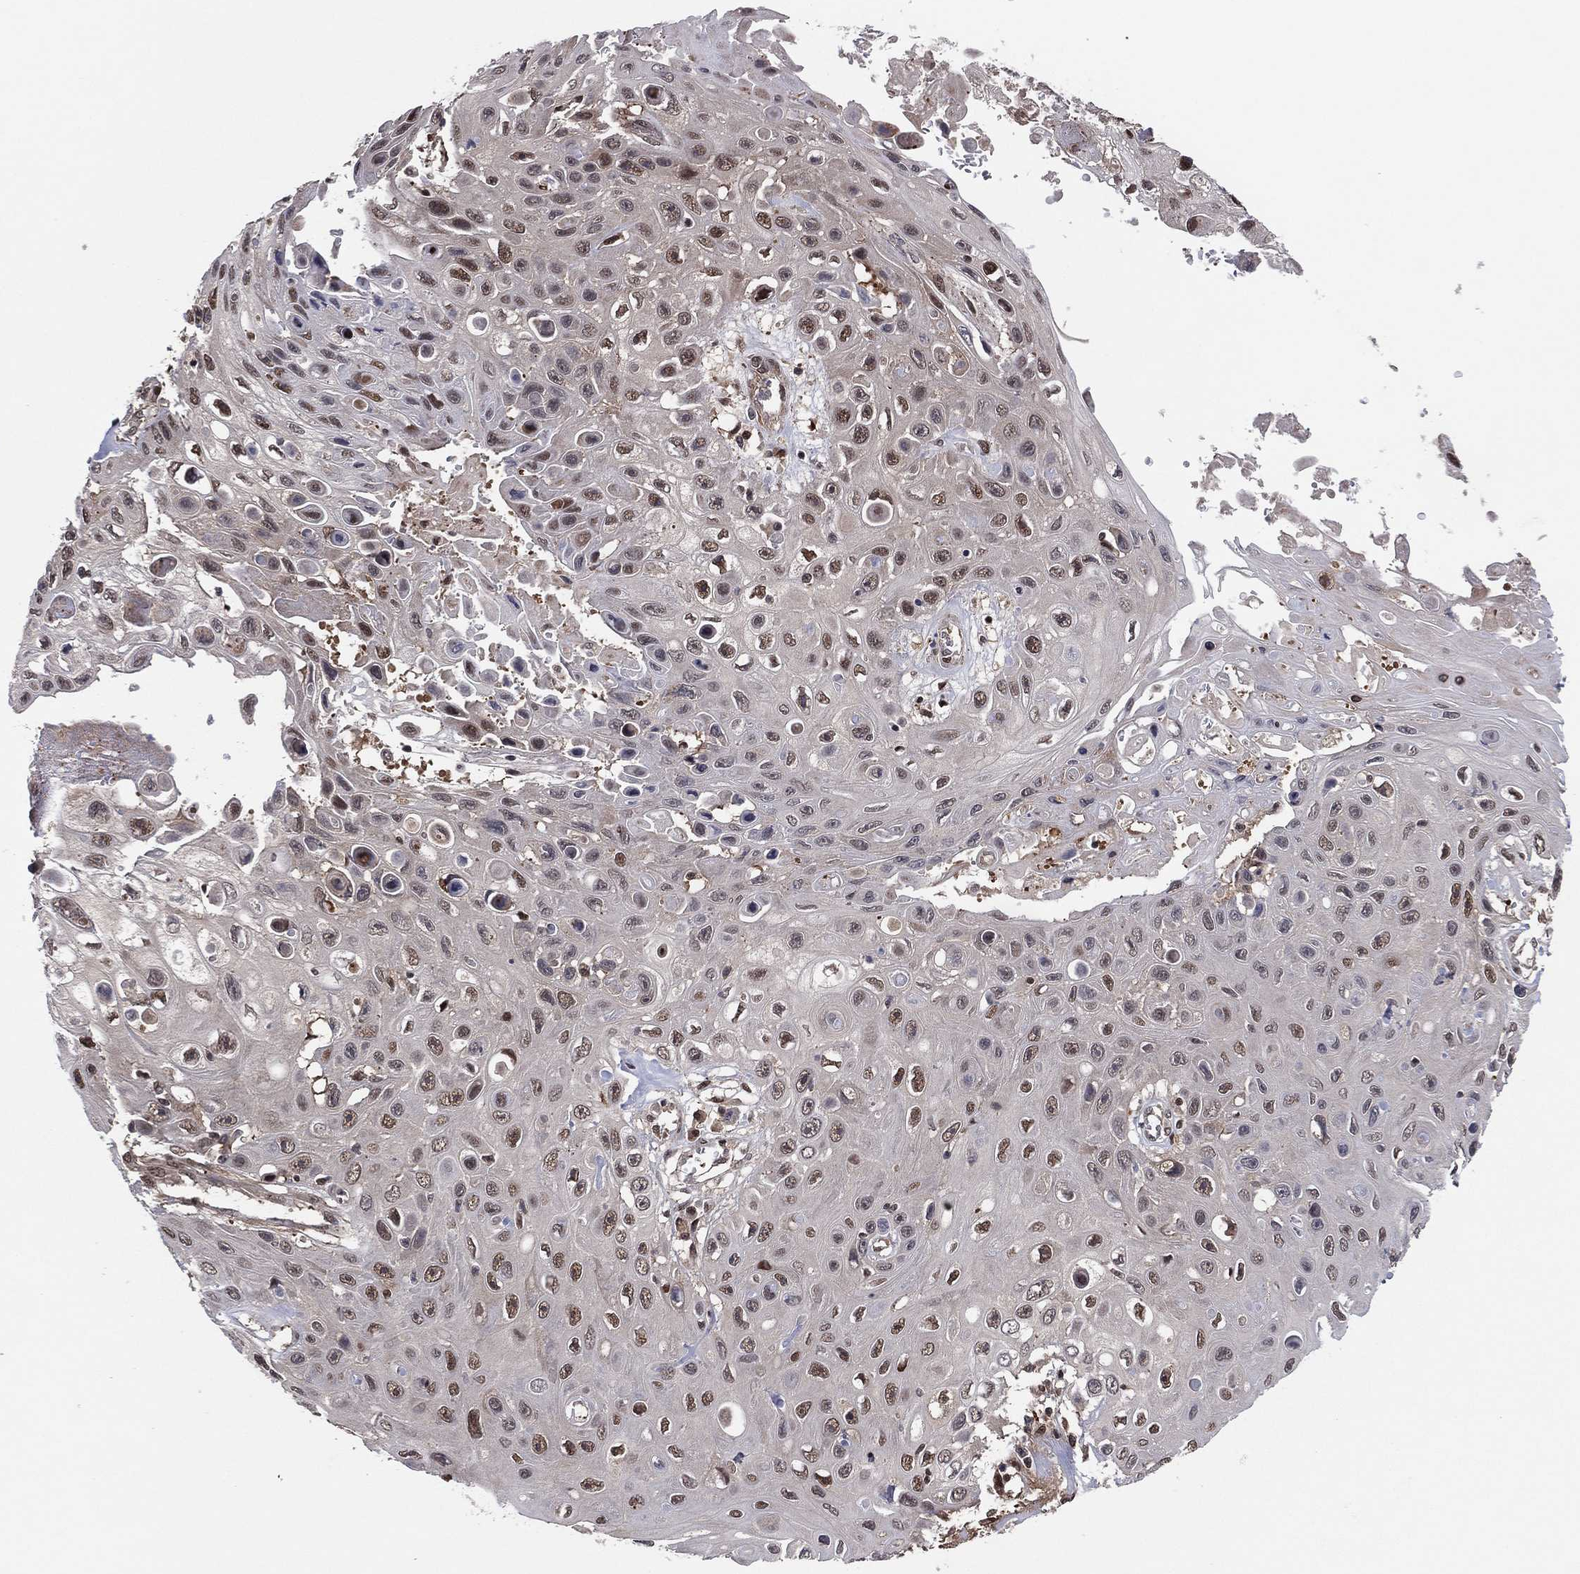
{"staining": {"intensity": "moderate", "quantity": "25%-75%", "location": "nuclear"}, "tissue": "skin cancer", "cell_type": "Tumor cells", "image_type": "cancer", "snomed": [{"axis": "morphology", "description": "Squamous cell carcinoma, NOS"}, {"axis": "topography", "description": "Skin"}], "caption": "Skin cancer (squamous cell carcinoma) stained with DAB (3,3'-diaminobenzidine) IHC reveals medium levels of moderate nuclear staining in approximately 25%-75% of tumor cells.", "gene": "ICOSLG", "patient": {"sex": "male", "age": 82}}